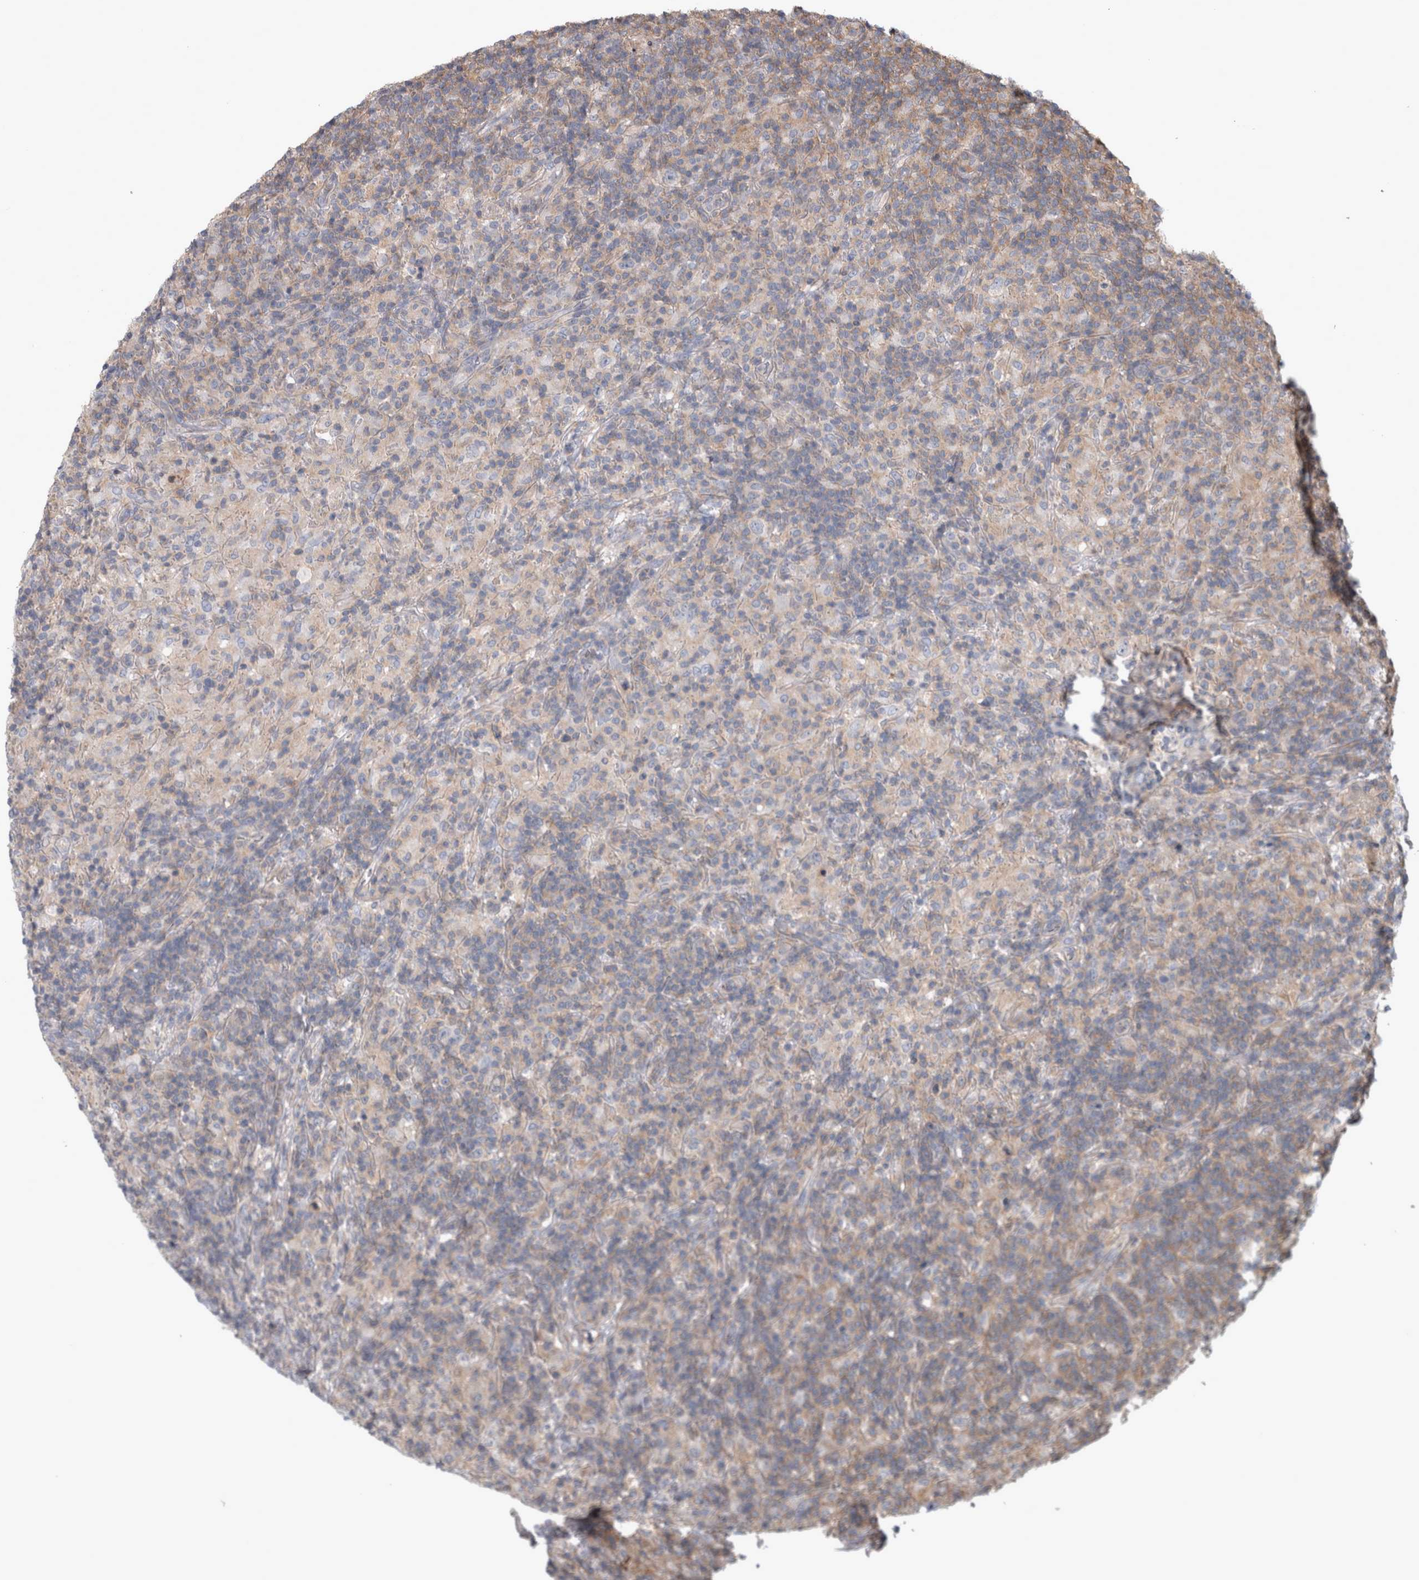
{"staining": {"intensity": "negative", "quantity": "none", "location": "none"}, "tissue": "lymphoma", "cell_type": "Tumor cells", "image_type": "cancer", "snomed": [{"axis": "morphology", "description": "Hodgkin's disease, NOS"}, {"axis": "topography", "description": "Lymph node"}], "caption": "This is an immunohistochemistry photomicrograph of human Hodgkin's disease. There is no expression in tumor cells.", "gene": "SPATA48", "patient": {"sex": "male", "age": 70}}